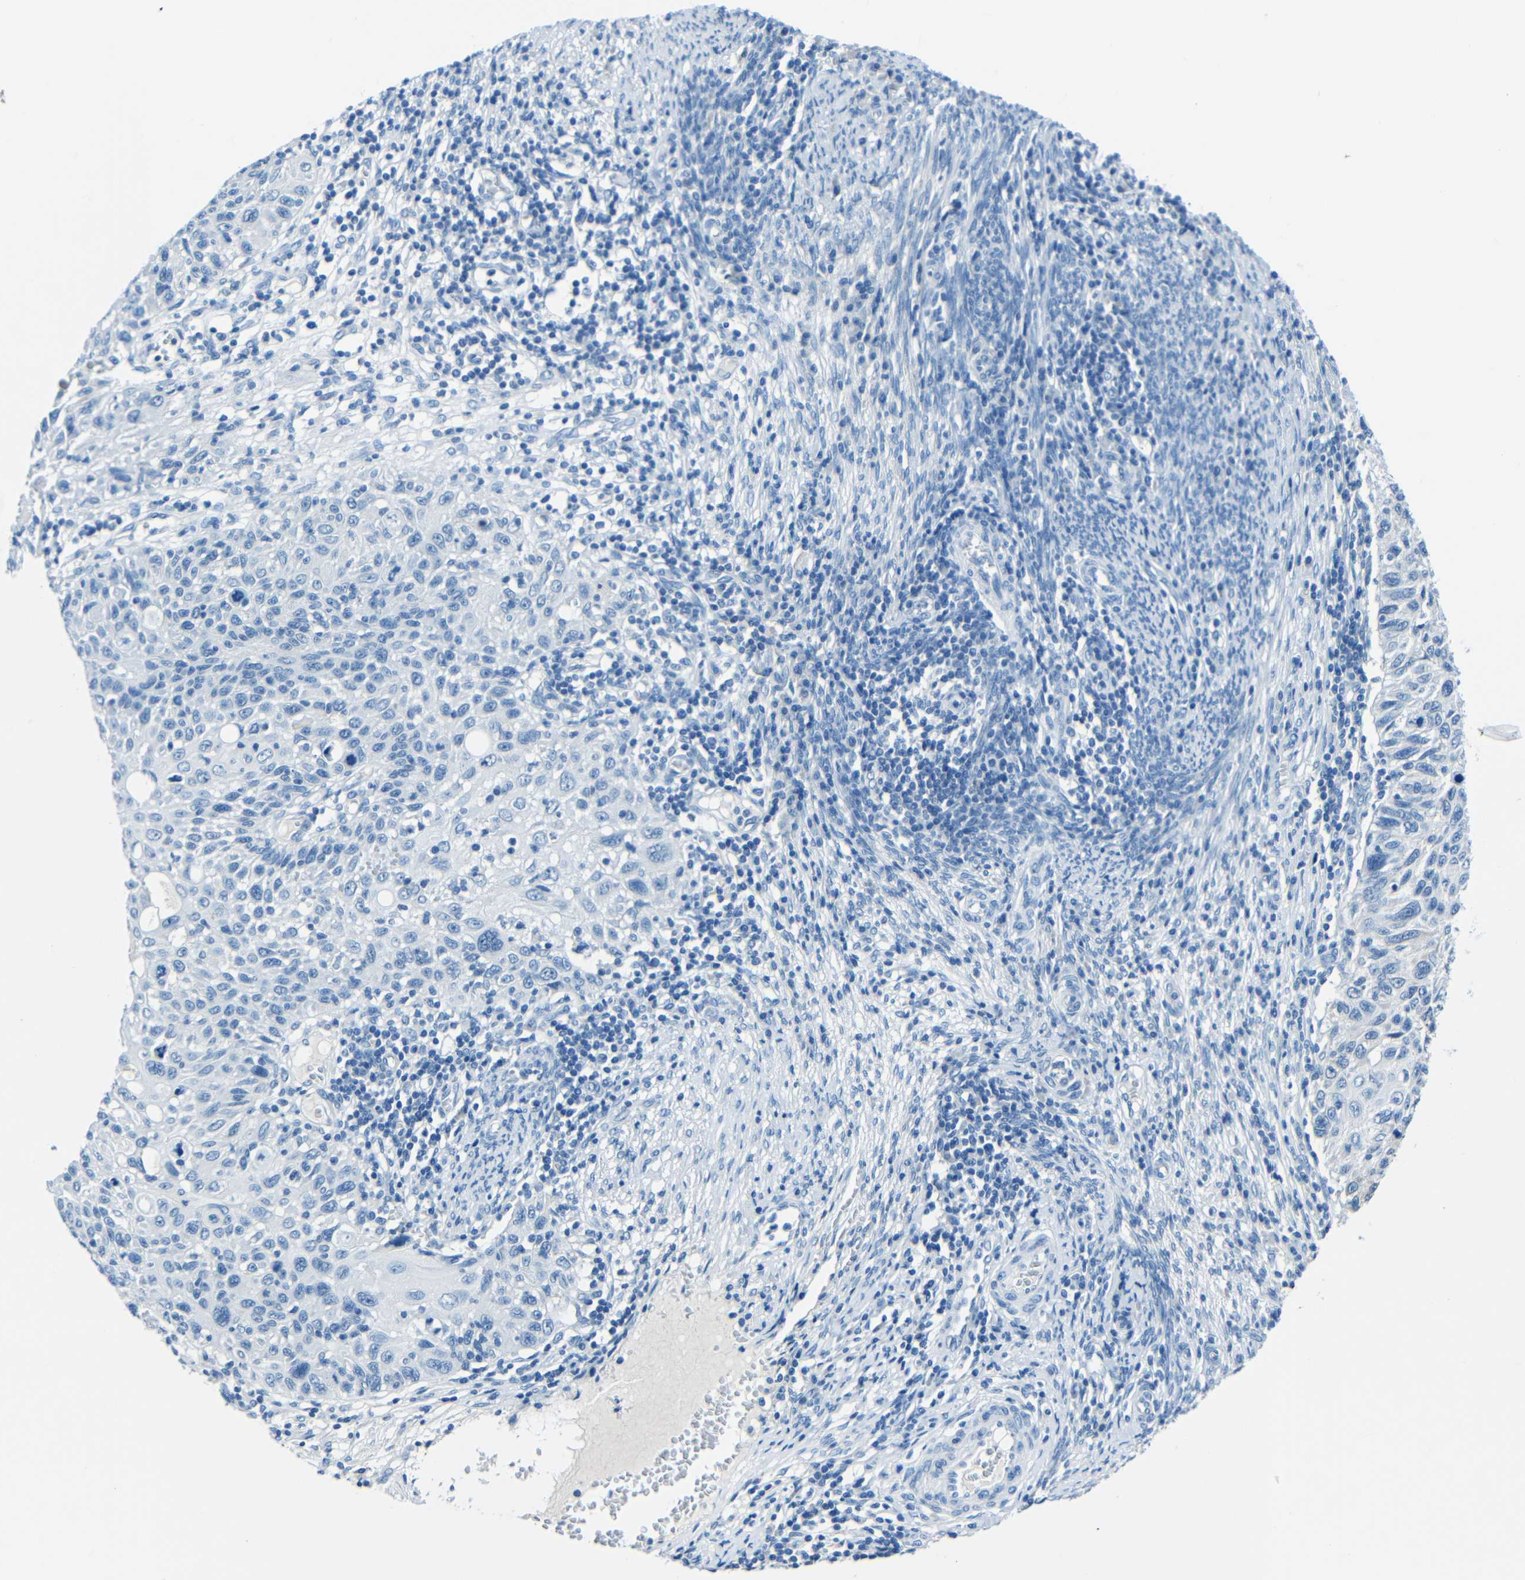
{"staining": {"intensity": "negative", "quantity": "none", "location": "none"}, "tissue": "cervical cancer", "cell_type": "Tumor cells", "image_type": "cancer", "snomed": [{"axis": "morphology", "description": "Squamous cell carcinoma, NOS"}, {"axis": "topography", "description": "Cervix"}], "caption": "DAB immunohistochemical staining of human cervical cancer (squamous cell carcinoma) exhibits no significant positivity in tumor cells. (DAB IHC, high magnification).", "gene": "FBN2", "patient": {"sex": "female", "age": 70}}